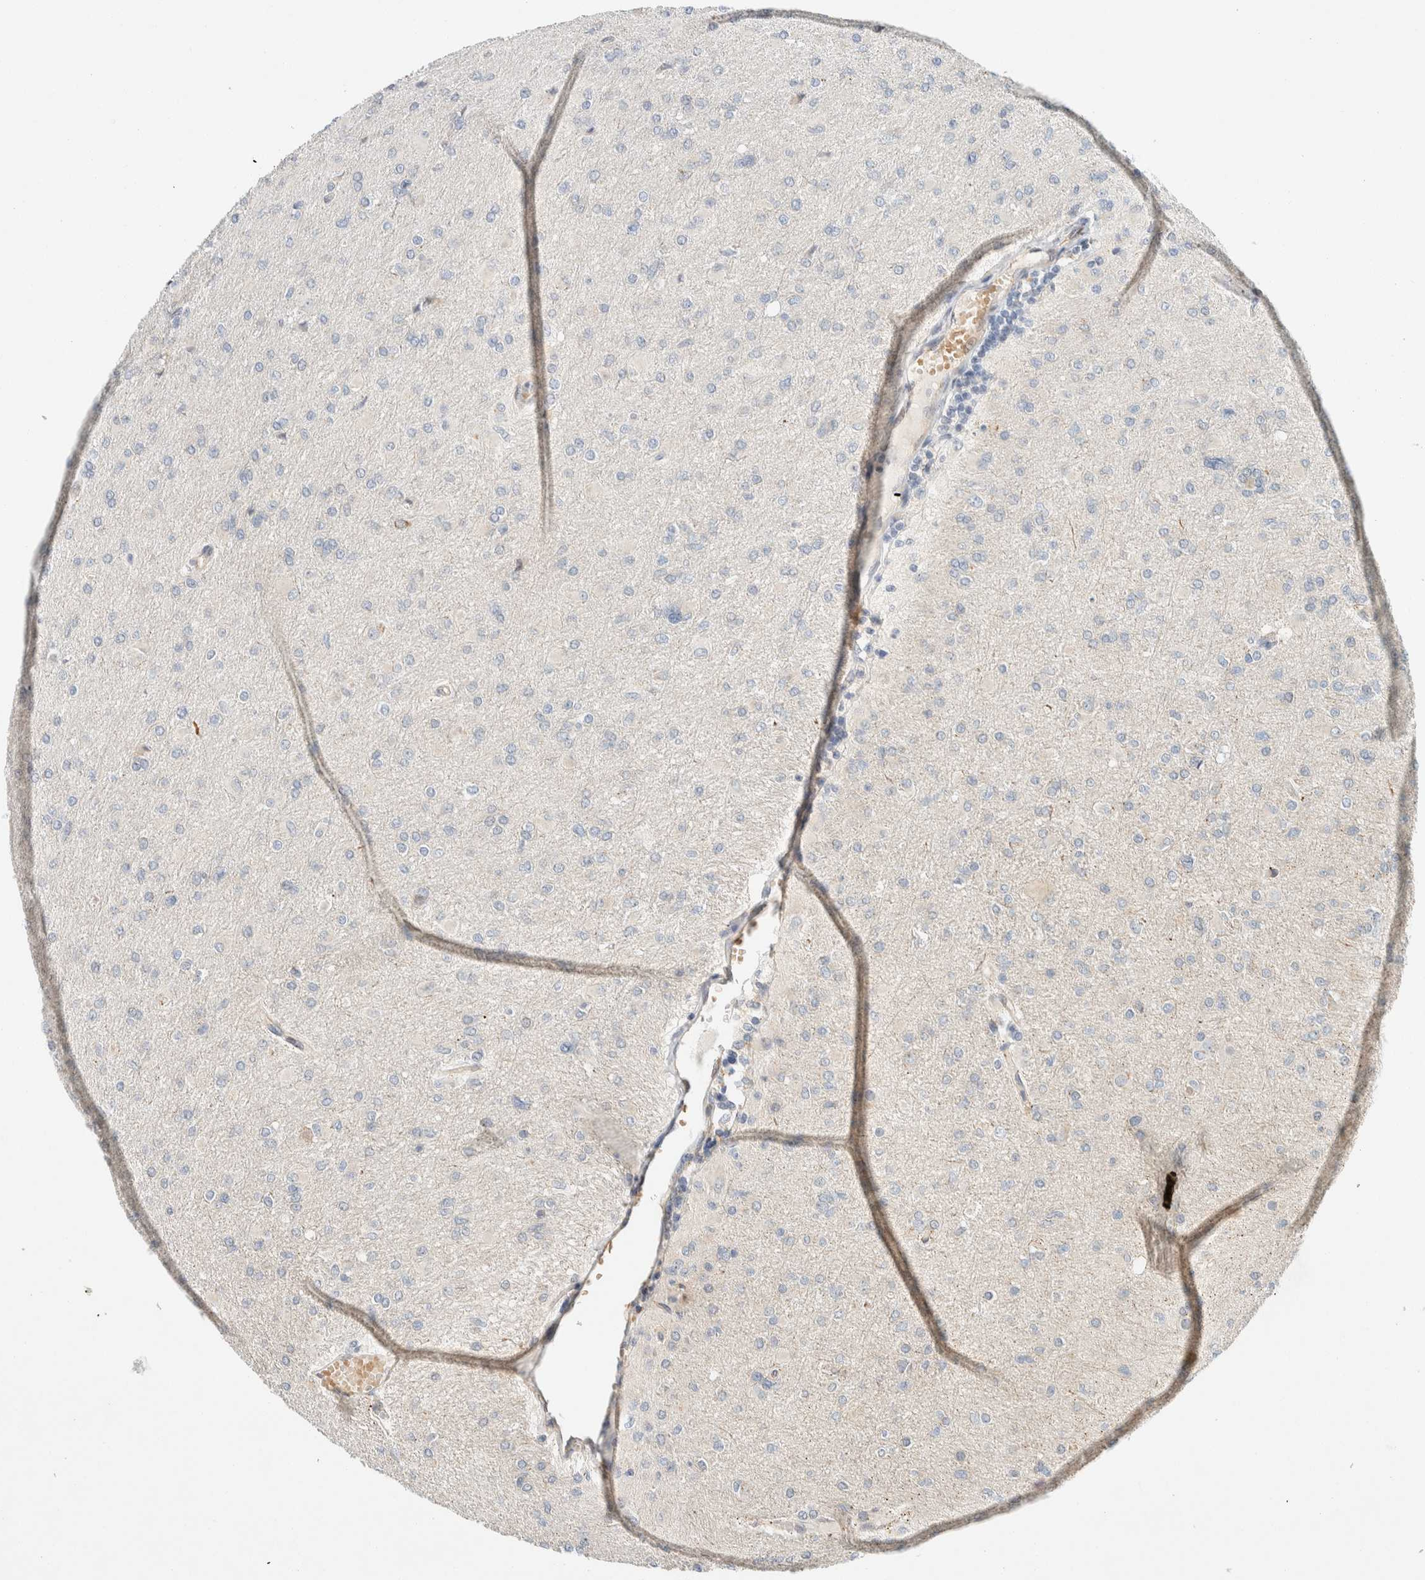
{"staining": {"intensity": "negative", "quantity": "none", "location": "none"}, "tissue": "glioma", "cell_type": "Tumor cells", "image_type": "cancer", "snomed": [{"axis": "morphology", "description": "Glioma, malignant, High grade"}, {"axis": "topography", "description": "Cerebral cortex"}], "caption": "The image displays no staining of tumor cells in glioma.", "gene": "SUMF2", "patient": {"sex": "female", "age": 36}}